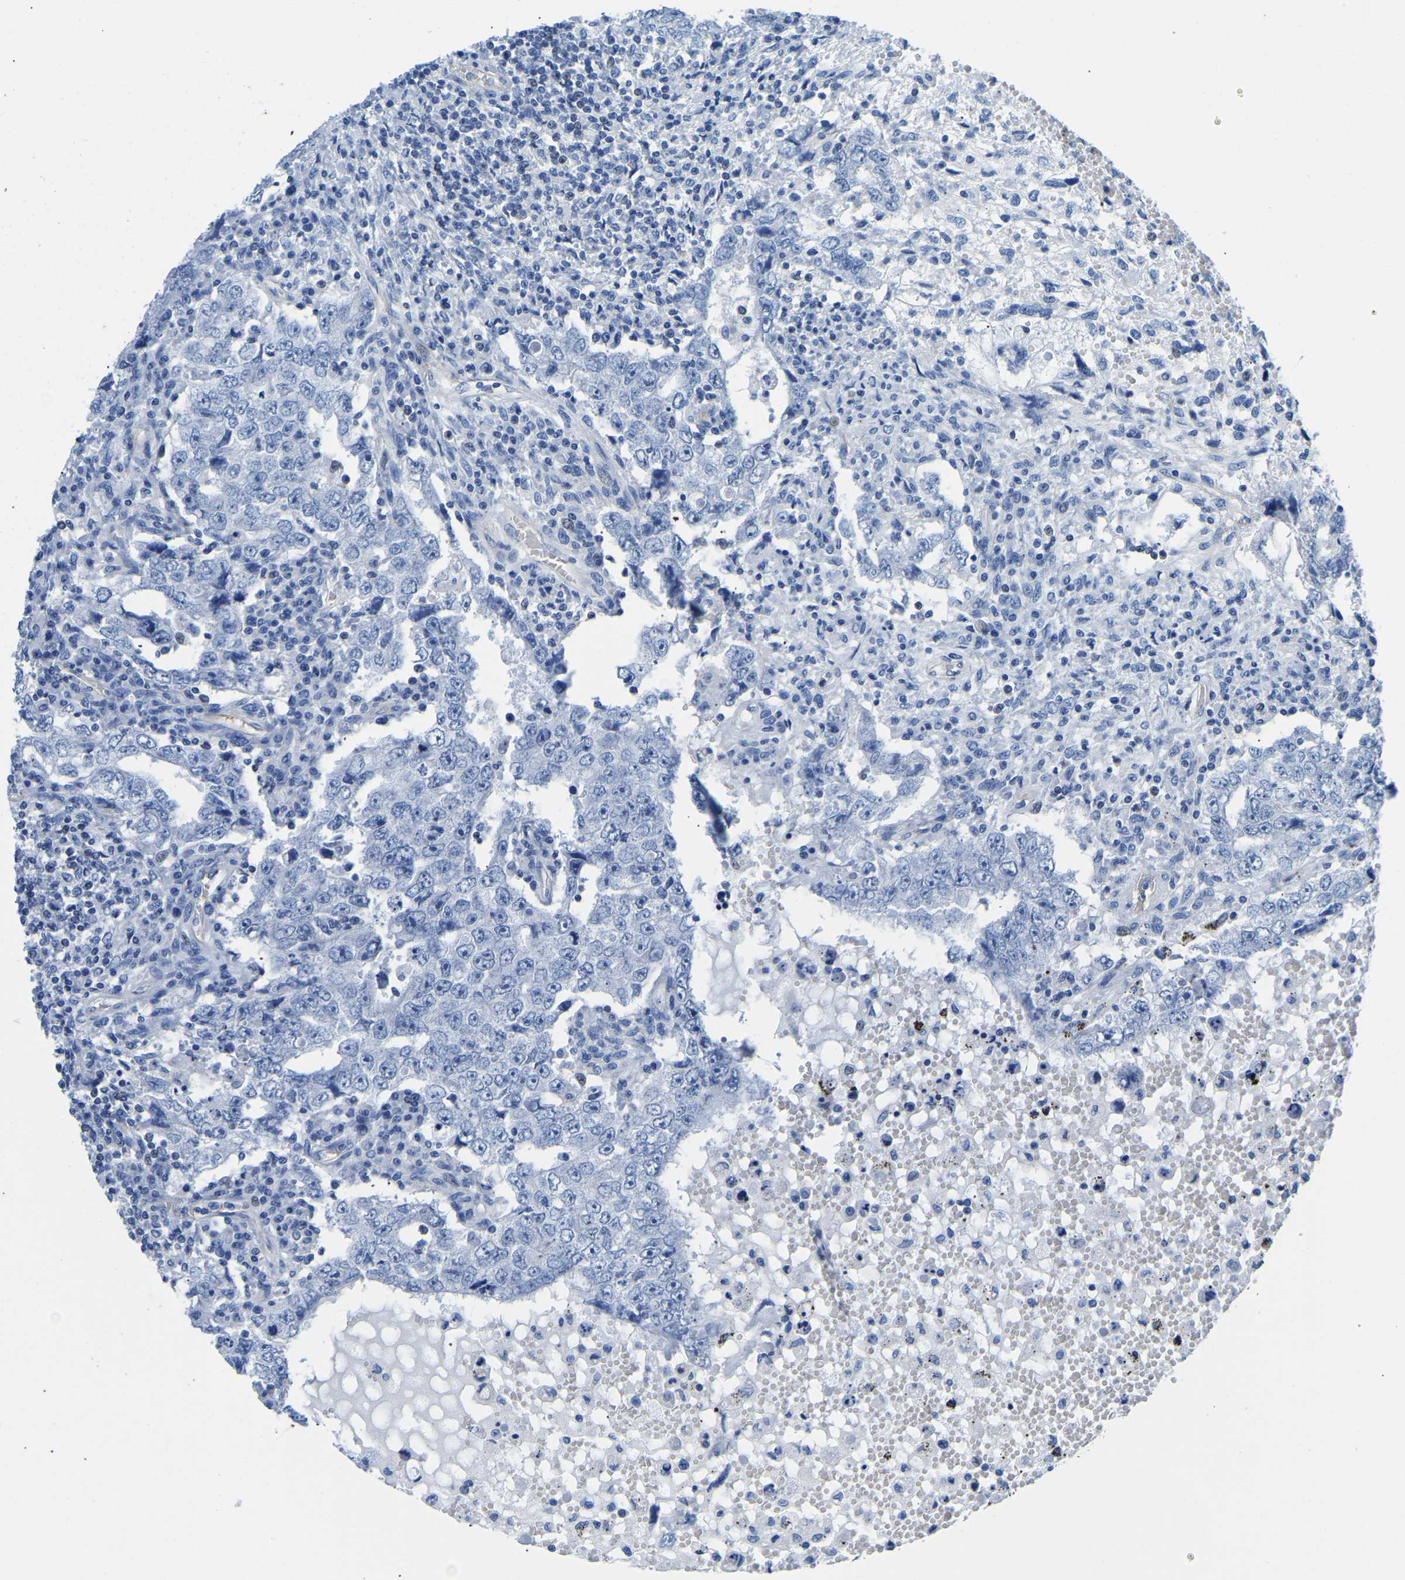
{"staining": {"intensity": "negative", "quantity": "none", "location": "none"}, "tissue": "testis cancer", "cell_type": "Tumor cells", "image_type": "cancer", "snomed": [{"axis": "morphology", "description": "Carcinoma, Embryonal, NOS"}, {"axis": "topography", "description": "Testis"}], "caption": "Tumor cells are negative for brown protein staining in testis cancer. The staining was performed using DAB to visualize the protein expression in brown, while the nuclei were stained in blue with hematoxylin (Magnification: 20x).", "gene": "UPK3A", "patient": {"sex": "male", "age": 26}}